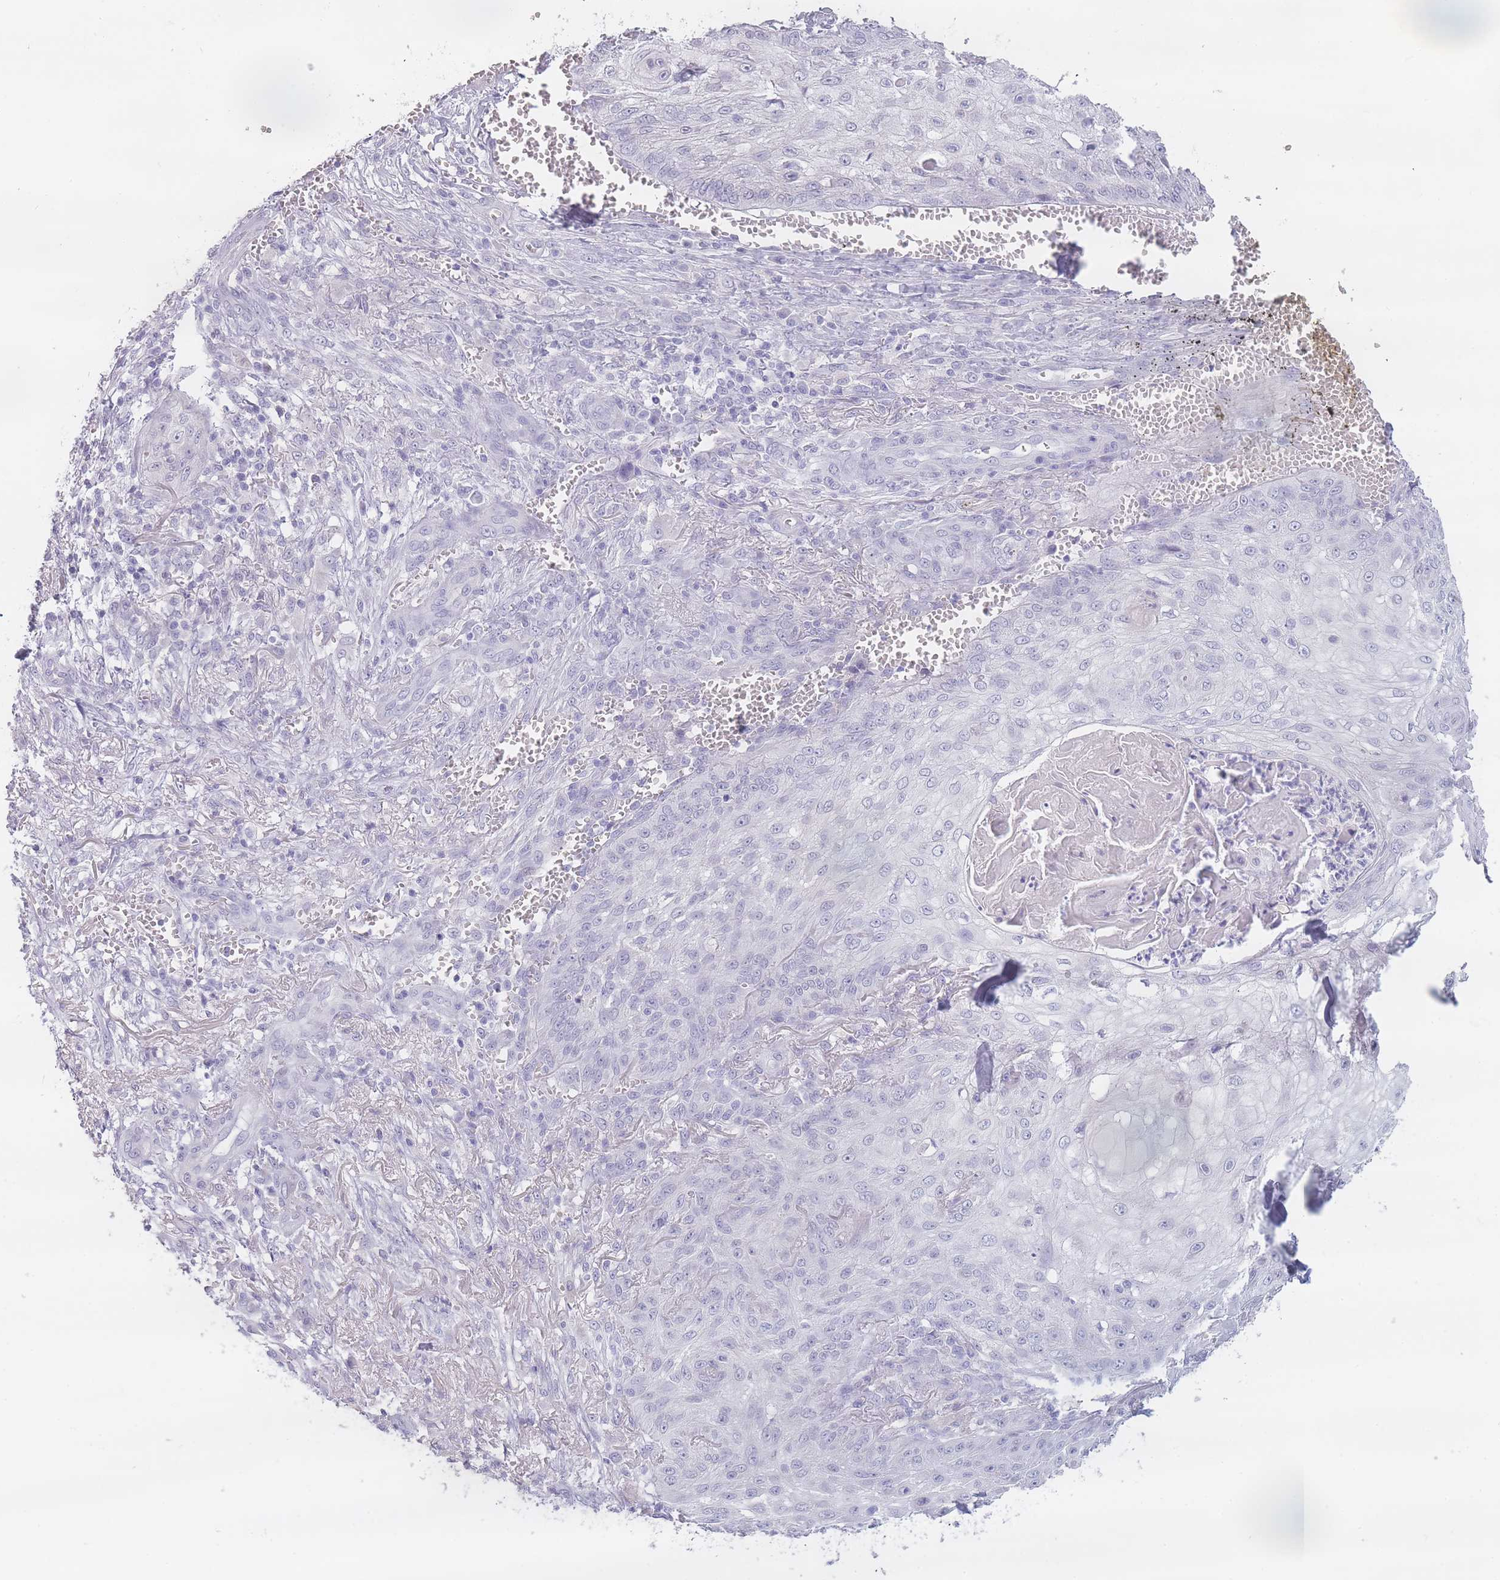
{"staining": {"intensity": "negative", "quantity": "none", "location": "none"}, "tissue": "skin cancer", "cell_type": "Tumor cells", "image_type": "cancer", "snomed": [{"axis": "morphology", "description": "Squamous cell carcinoma, NOS"}, {"axis": "topography", "description": "Skin"}], "caption": "This histopathology image is of skin cancer stained with immunohistochemistry to label a protein in brown with the nuclei are counter-stained blue. There is no positivity in tumor cells.", "gene": "INS", "patient": {"sex": "male", "age": 70}}